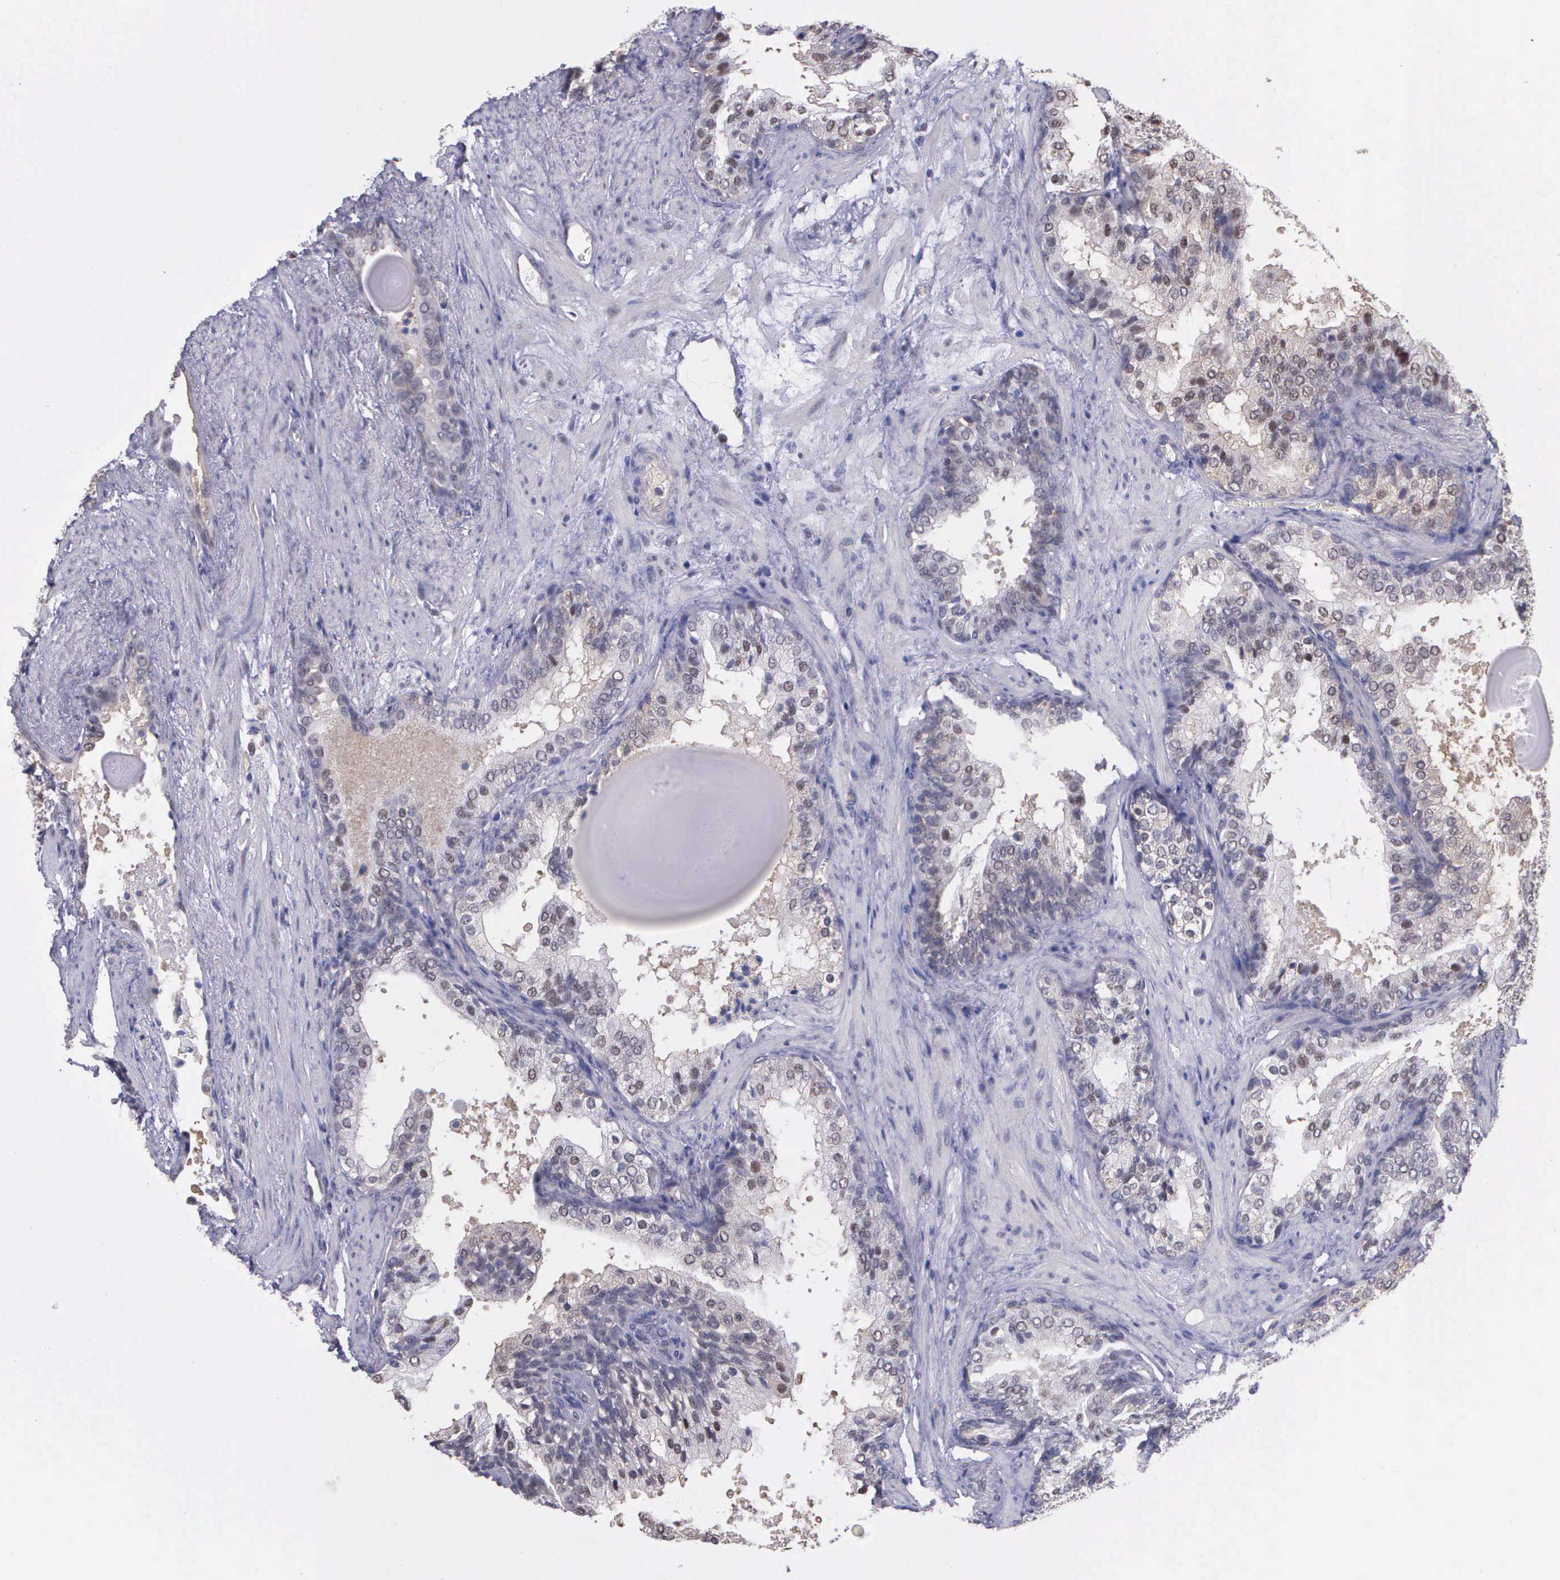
{"staining": {"intensity": "weak", "quantity": "<25%", "location": "cytoplasmic/membranous"}, "tissue": "prostate cancer", "cell_type": "Tumor cells", "image_type": "cancer", "snomed": [{"axis": "morphology", "description": "Adenocarcinoma, Low grade"}, {"axis": "topography", "description": "Prostate"}], "caption": "Image shows no protein staining in tumor cells of prostate low-grade adenocarcinoma tissue.", "gene": "PSMC1", "patient": {"sex": "male", "age": 69}}